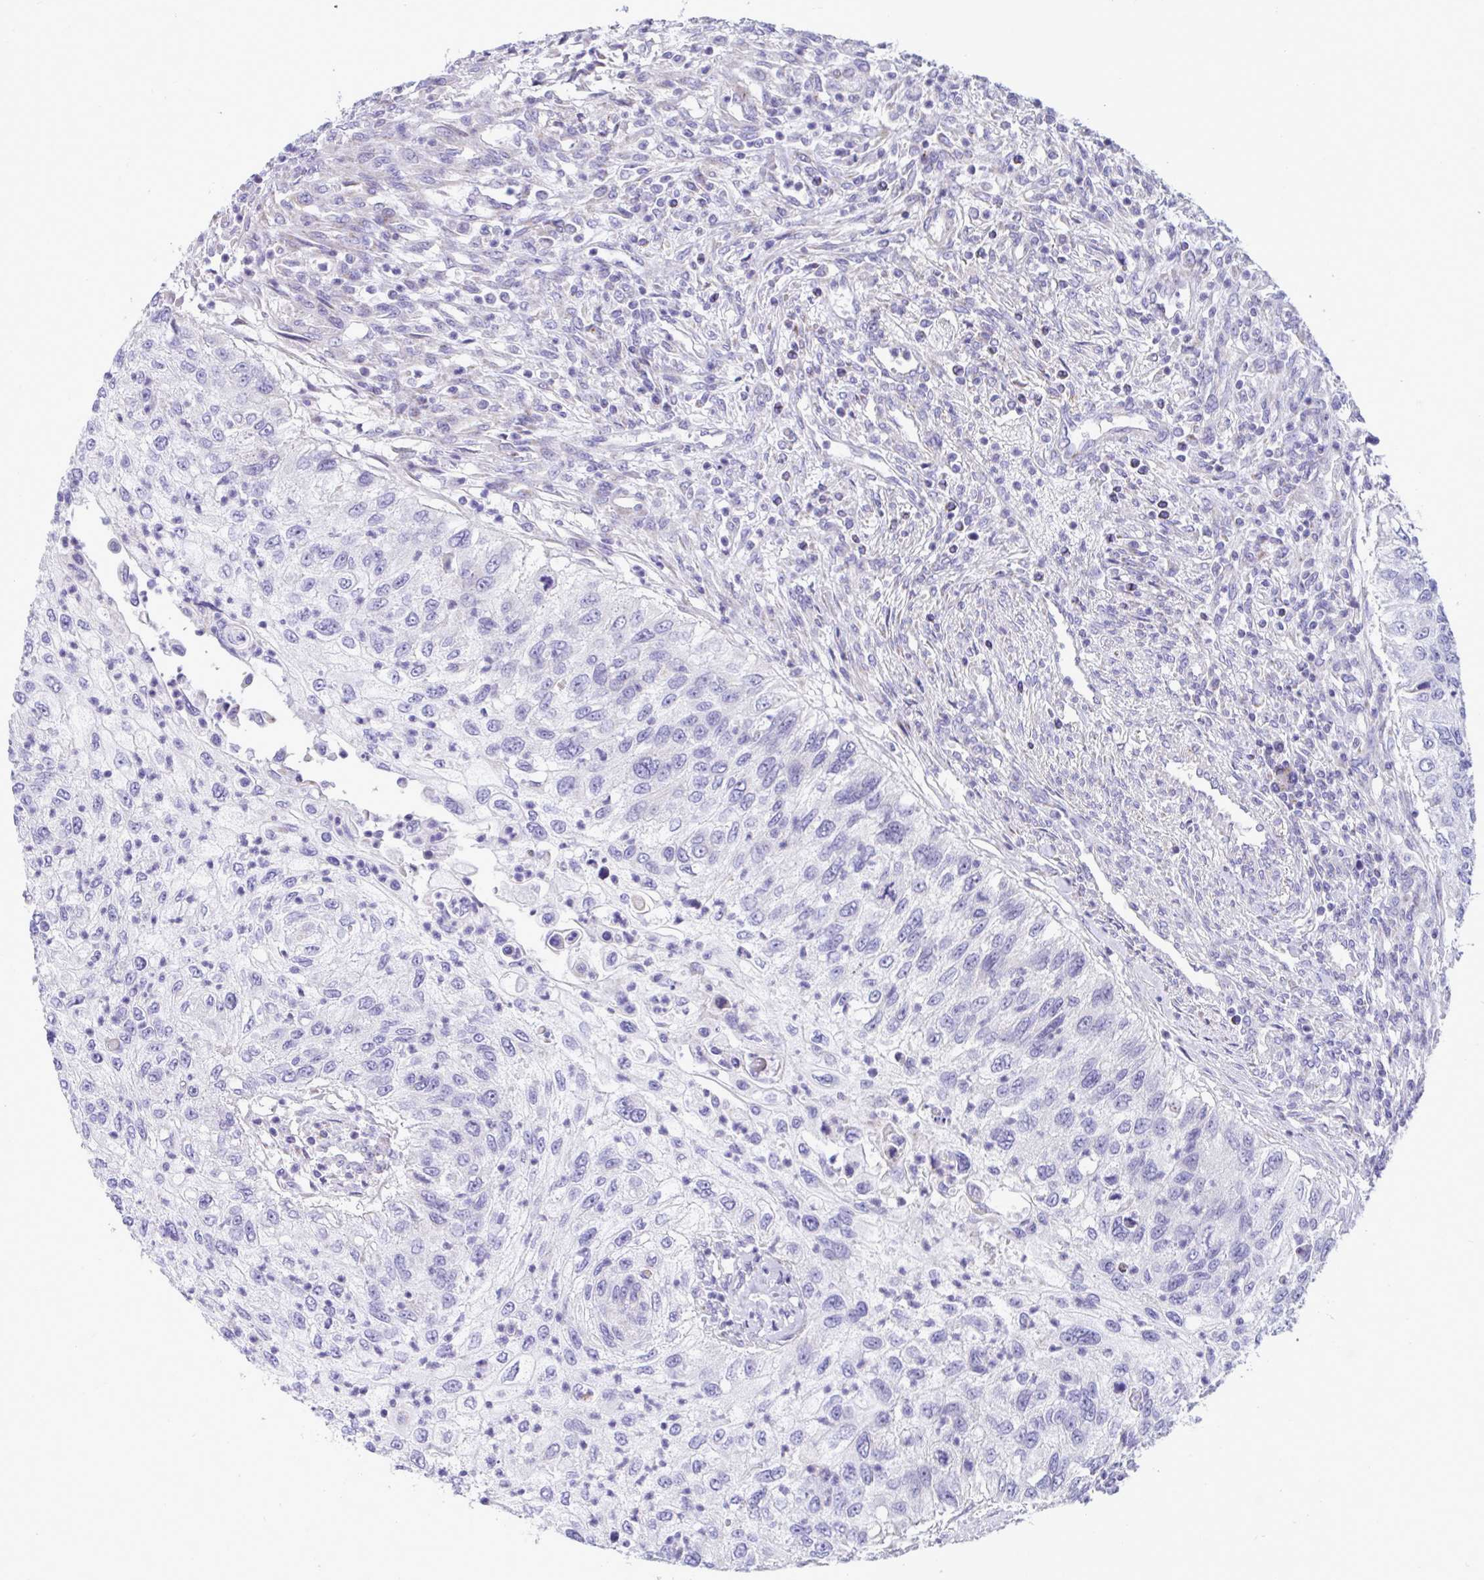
{"staining": {"intensity": "negative", "quantity": "none", "location": "none"}, "tissue": "urothelial cancer", "cell_type": "Tumor cells", "image_type": "cancer", "snomed": [{"axis": "morphology", "description": "Urothelial carcinoma, High grade"}, {"axis": "topography", "description": "Urinary bladder"}], "caption": "IHC image of neoplastic tissue: high-grade urothelial carcinoma stained with DAB (3,3'-diaminobenzidine) reveals no significant protein positivity in tumor cells.", "gene": "DTX3", "patient": {"sex": "female", "age": 60}}